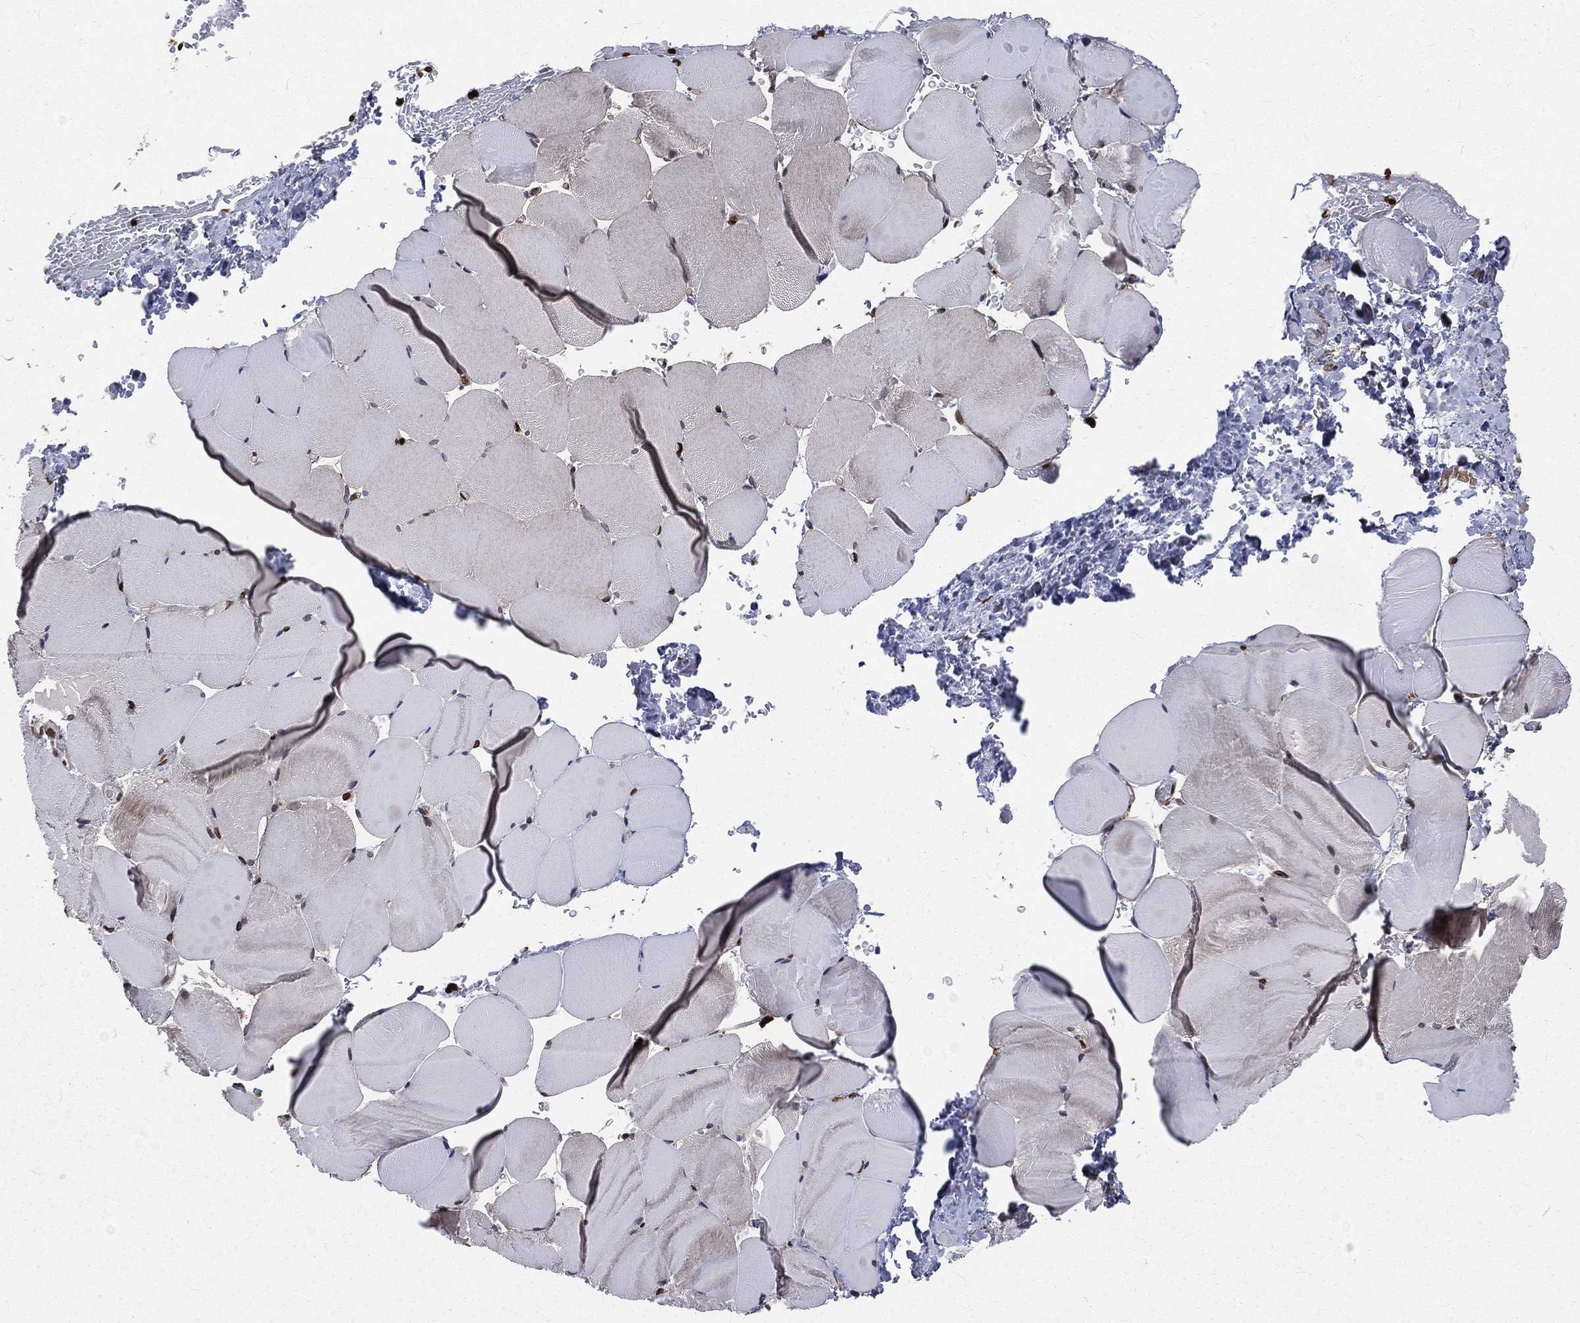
{"staining": {"intensity": "strong", "quantity": "25%-75%", "location": "nuclear"}, "tissue": "skeletal muscle", "cell_type": "Myocytes", "image_type": "normal", "snomed": [{"axis": "morphology", "description": "Normal tissue, NOS"}, {"axis": "topography", "description": "Skeletal muscle"}], "caption": "Protein expression analysis of unremarkable human skeletal muscle reveals strong nuclear expression in approximately 25%-75% of myocytes. The staining was performed using DAB, with brown indicating positive protein expression. Nuclei are stained blue with hematoxylin.", "gene": "LBR", "patient": {"sex": "female", "age": 37}}